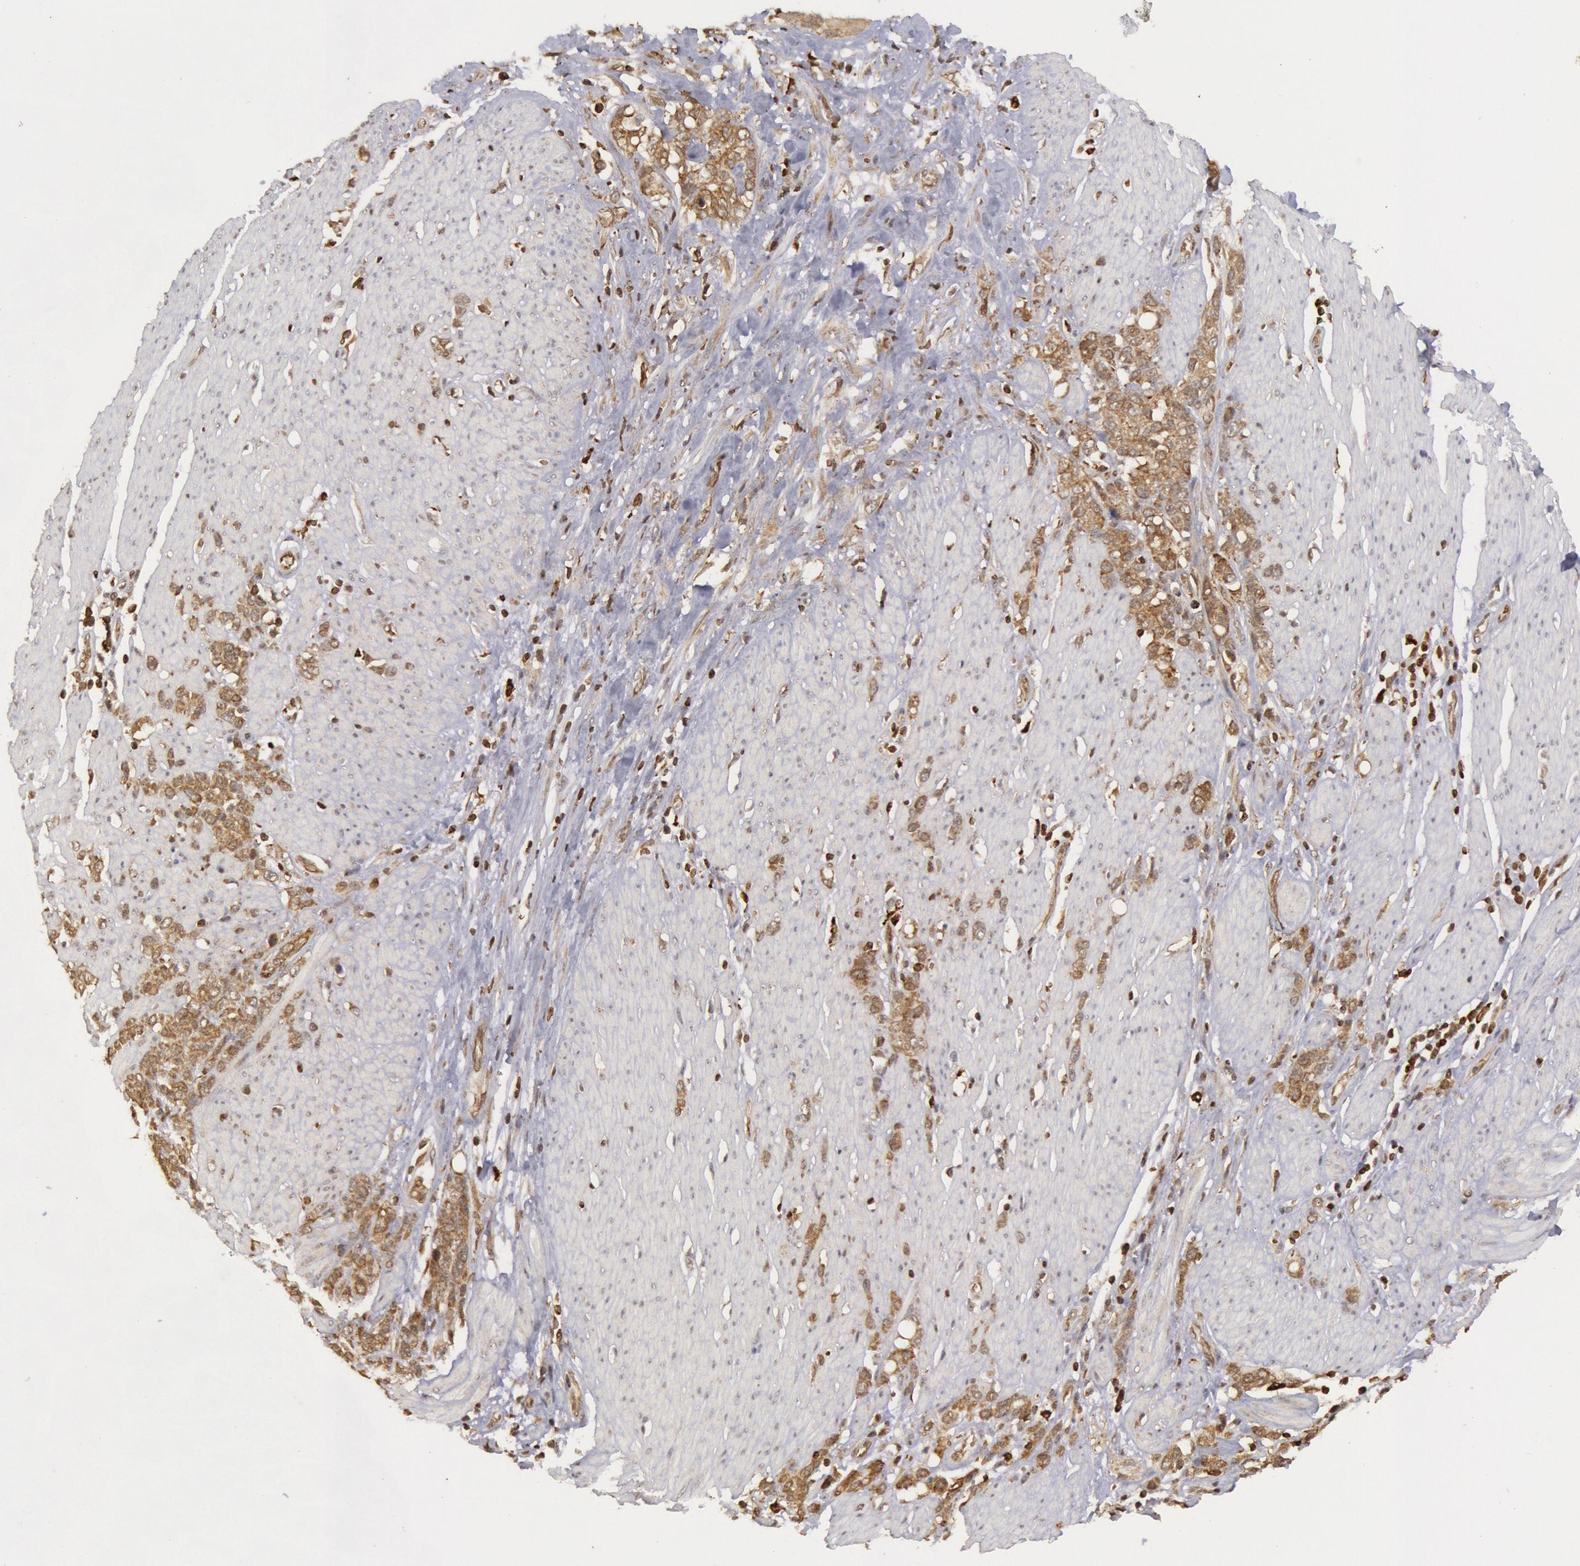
{"staining": {"intensity": "weak", "quantity": ">75%", "location": "cytoplasmic/membranous"}, "tissue": "stomach cancer", "cell_type": "Tumor cells", "image_type": "cancer", "snomed": [{"axis": "morphology", "description": "Adenocarcinoma, NOS"}, {"axis": "topography", "description": "Stomach, lower"}], "caption": "Stomach cancer (adenocarcinoma) stained with DAB (3,3'-diaminobenzidine) IHC demonstrates low levels of weak cytoplasmic/membranous staining in approximately >75% of tumor cells. (DAB (3,3'-diaminobenzidine) = brown stain, brightfield microscopy at high magnification).", "gene": "TAP2", "patient": {"sex": "male", "age": 88}}